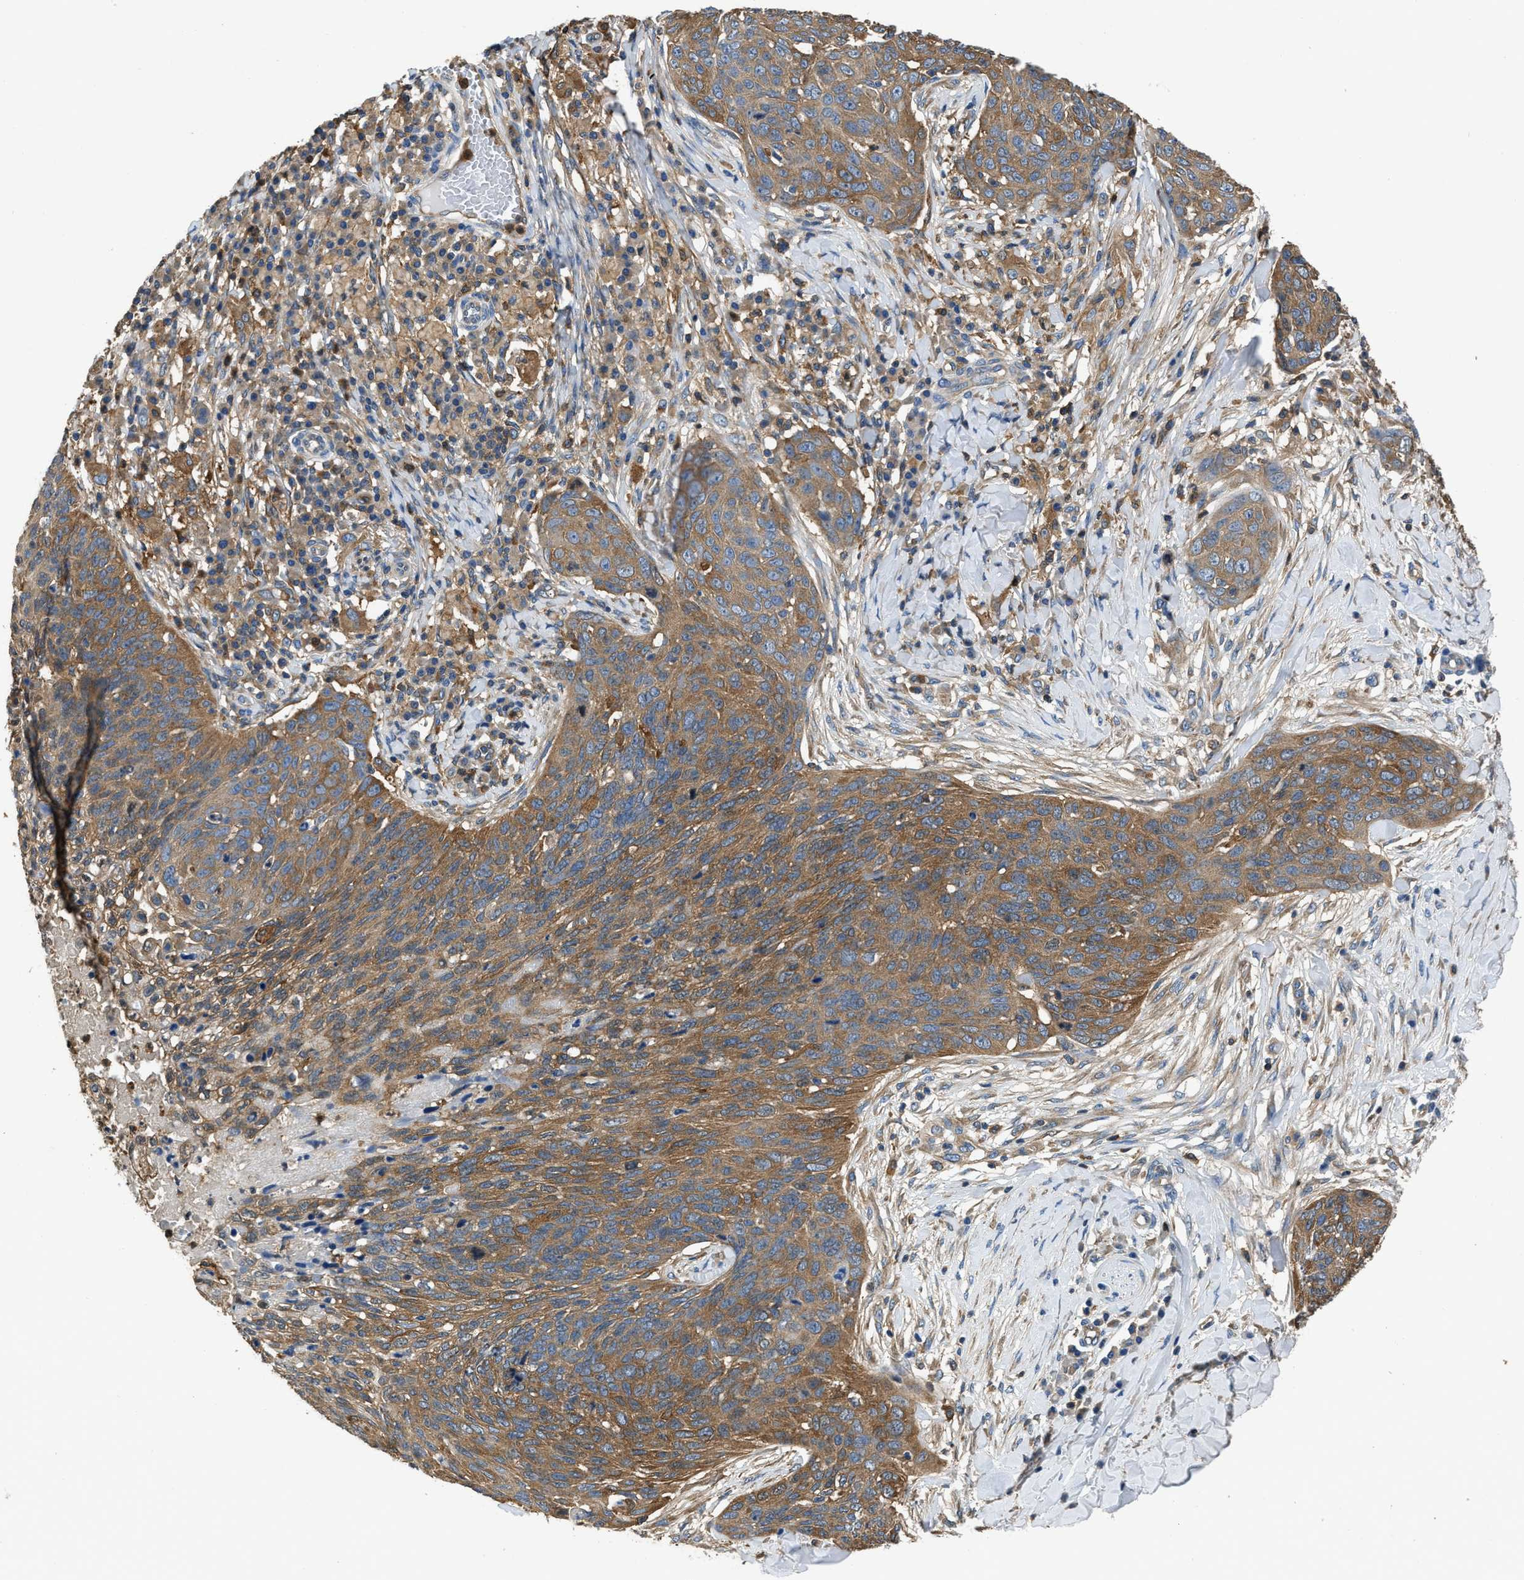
{"staining": {"intensity": "moderate", "quantity": ">75%", "location": "cytoplasmic/membranous"}, "tissue": "skin cancer", "cell_type": "Tumor cells", "image_type": "cancer", "snomed": [{"axis": "morphology", "description": "Squamous cell carcinoma in situ, NOS"}, {"axis": "morphology", "description": "Squamous cell carcinoma, NOS"}, {"axis": "topography", "description": "Skin"}], "caption": "Tumor cells demonstrate medium levels of moderate cytoplasmic/membranous expression in about >75% of cells in squamous cell carcinoma in situ (skin). Using DAB (3,3'-diaminobenzidine) (brown) and hematoxylin (blue) stains, captured at high magnification using brightfield microscopy.", "gene": "PKM", "patient": {"sex": "male", "age": 93}}